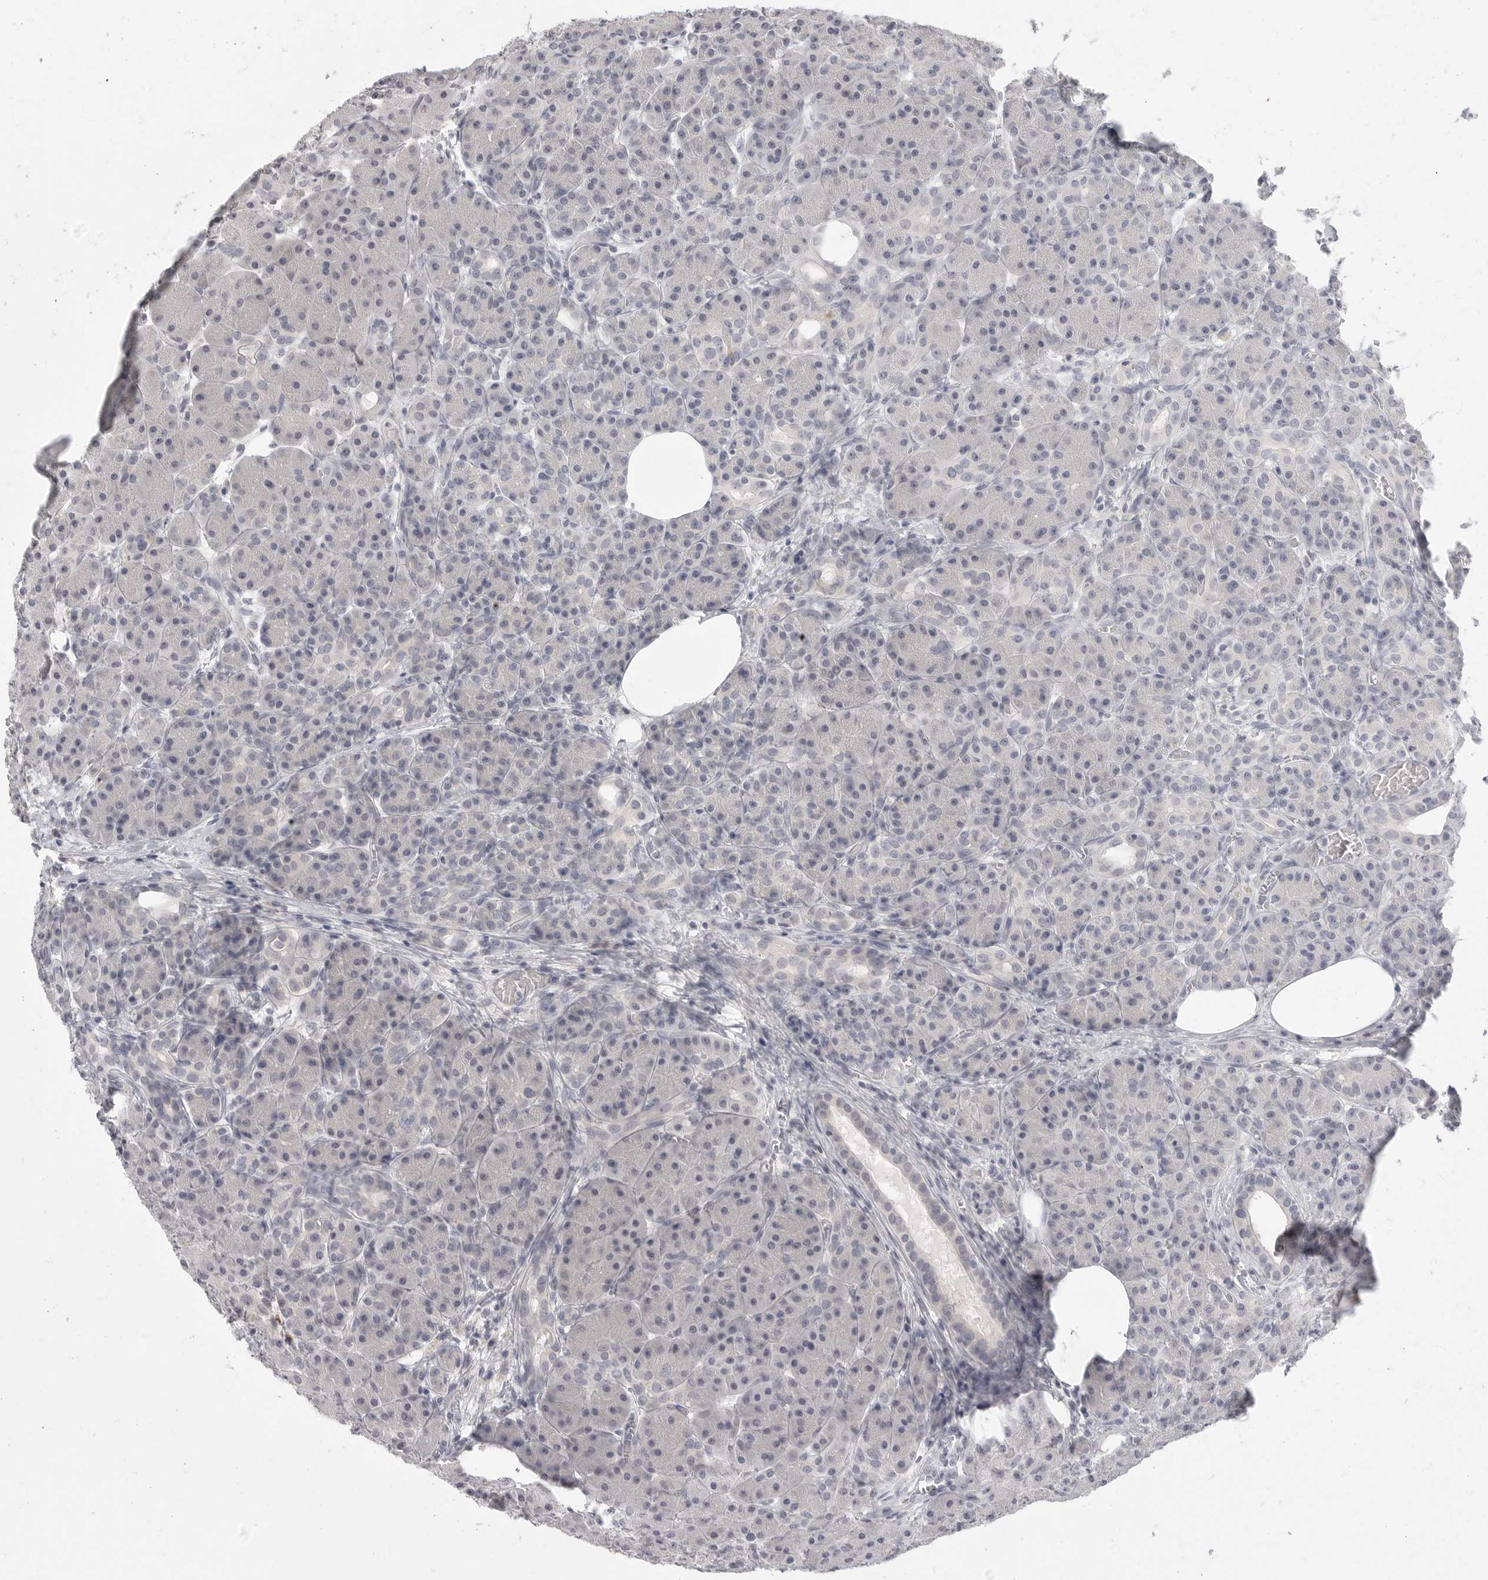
{"staining": {"intensity": "negative", "quantity": "none", "location": "none"}, "tissue": "pancreas", "cell_type": "Exocrine glandular cells", "image_type": "normal", "snomed": [{"axis": "morphology", "description": "Normal tissue, NOS"}, {"axis": "topography", "description": "Pancreas"}], "caption": "The photomicrograph displays no staining of exocrine glandular cells in unremarkable pancreas.", "gene": "HMGCS2", "patient": {"sex": "male", "age": 63}}